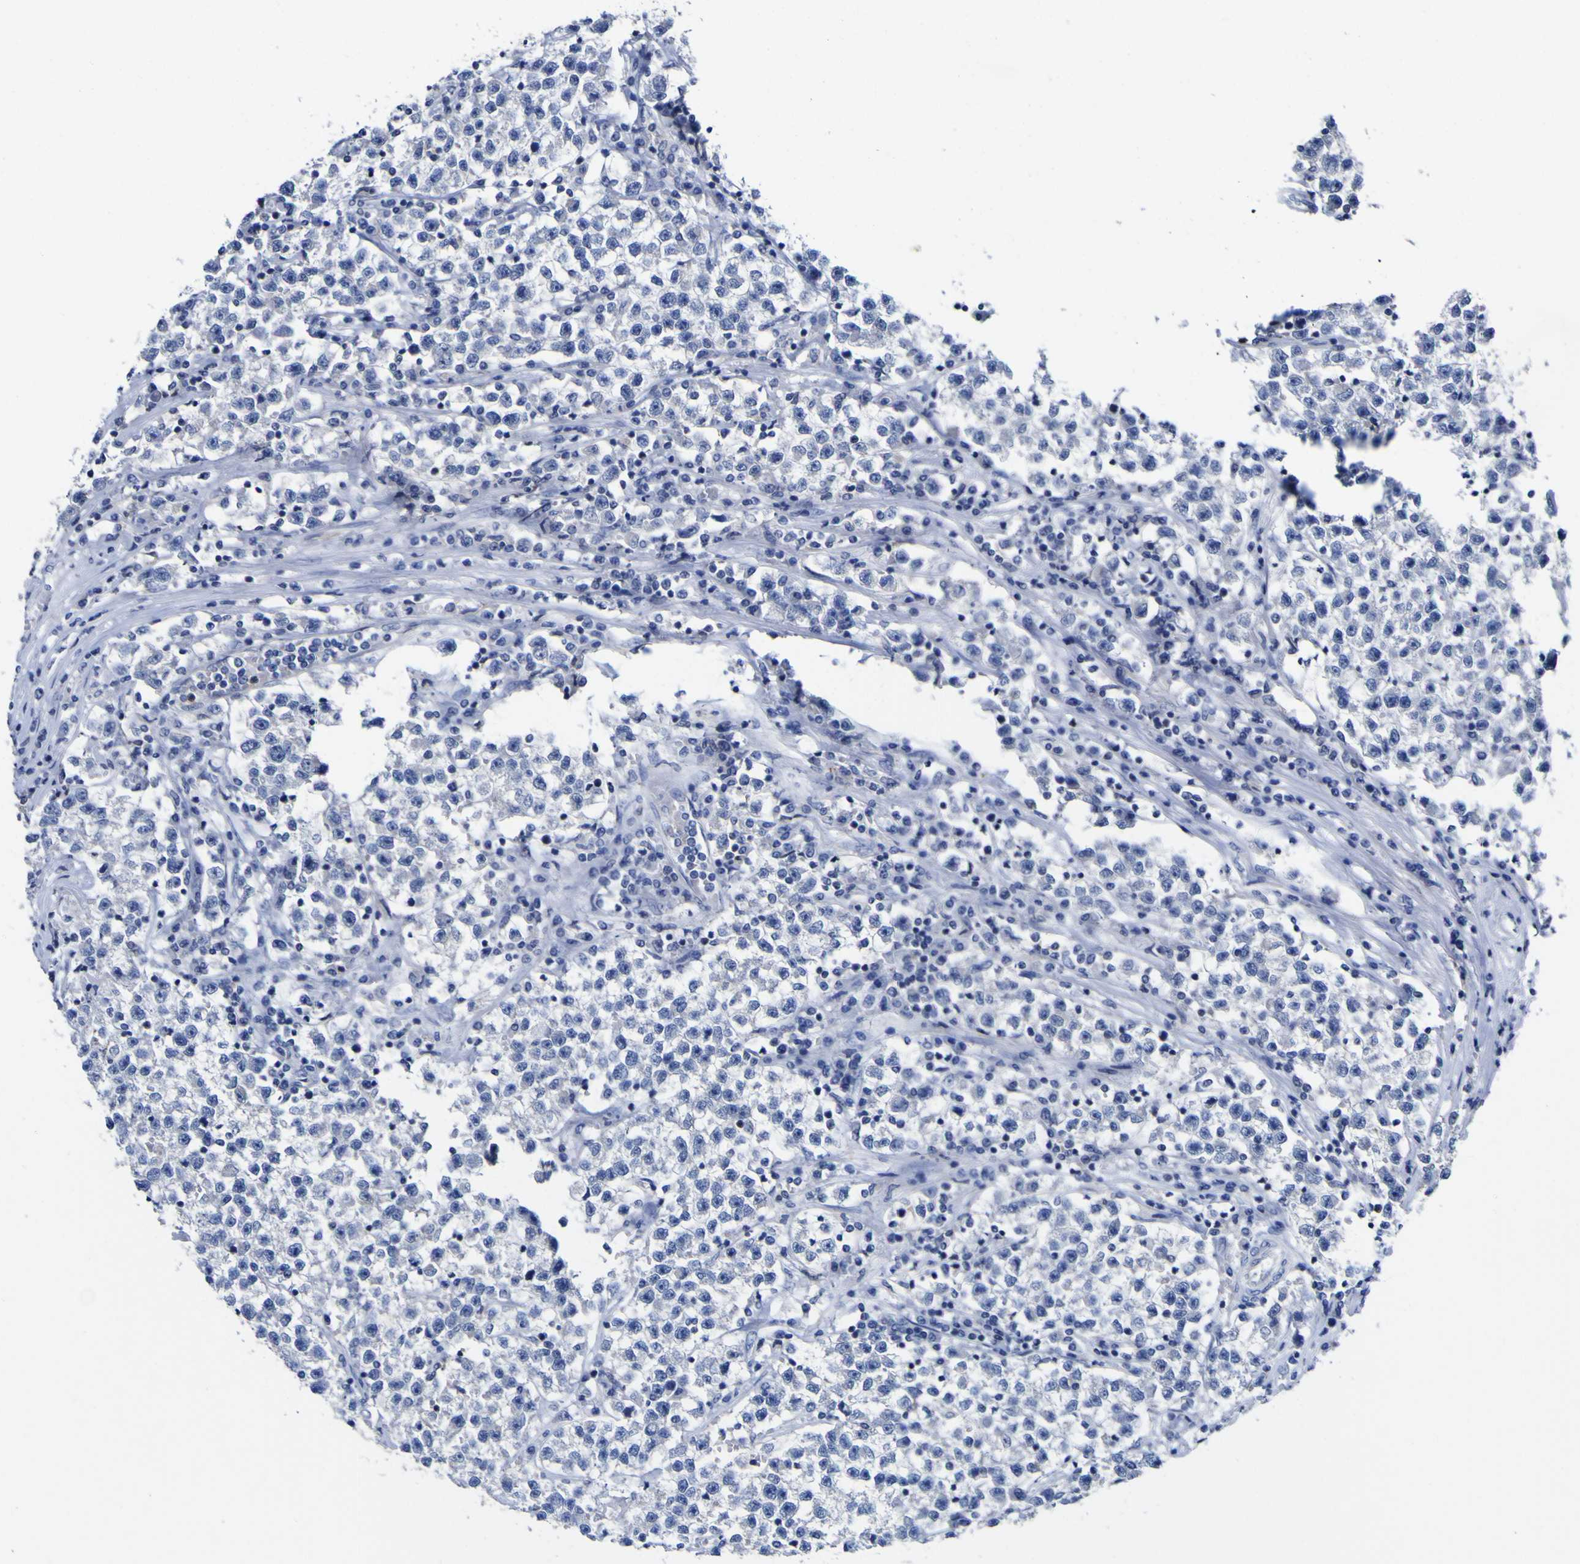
{"staining": {"intensity": "negative", "quantity": "none", "location": "none"}, "tissue": "testis cancer", "cell_type": "Tumor cells", "image_type": "cancer", "snomed": [{"axis": "morphology", "description": "Seminoma, NOS"}, {"axis": "topography", "description": "Testis"}], "caption": "DAB immunohistochemical staining of testis seminoma demonstrates no significant expression in tumor cells.", "gene": "CASP6", "patient": {"sex": "male", "age": 22}}